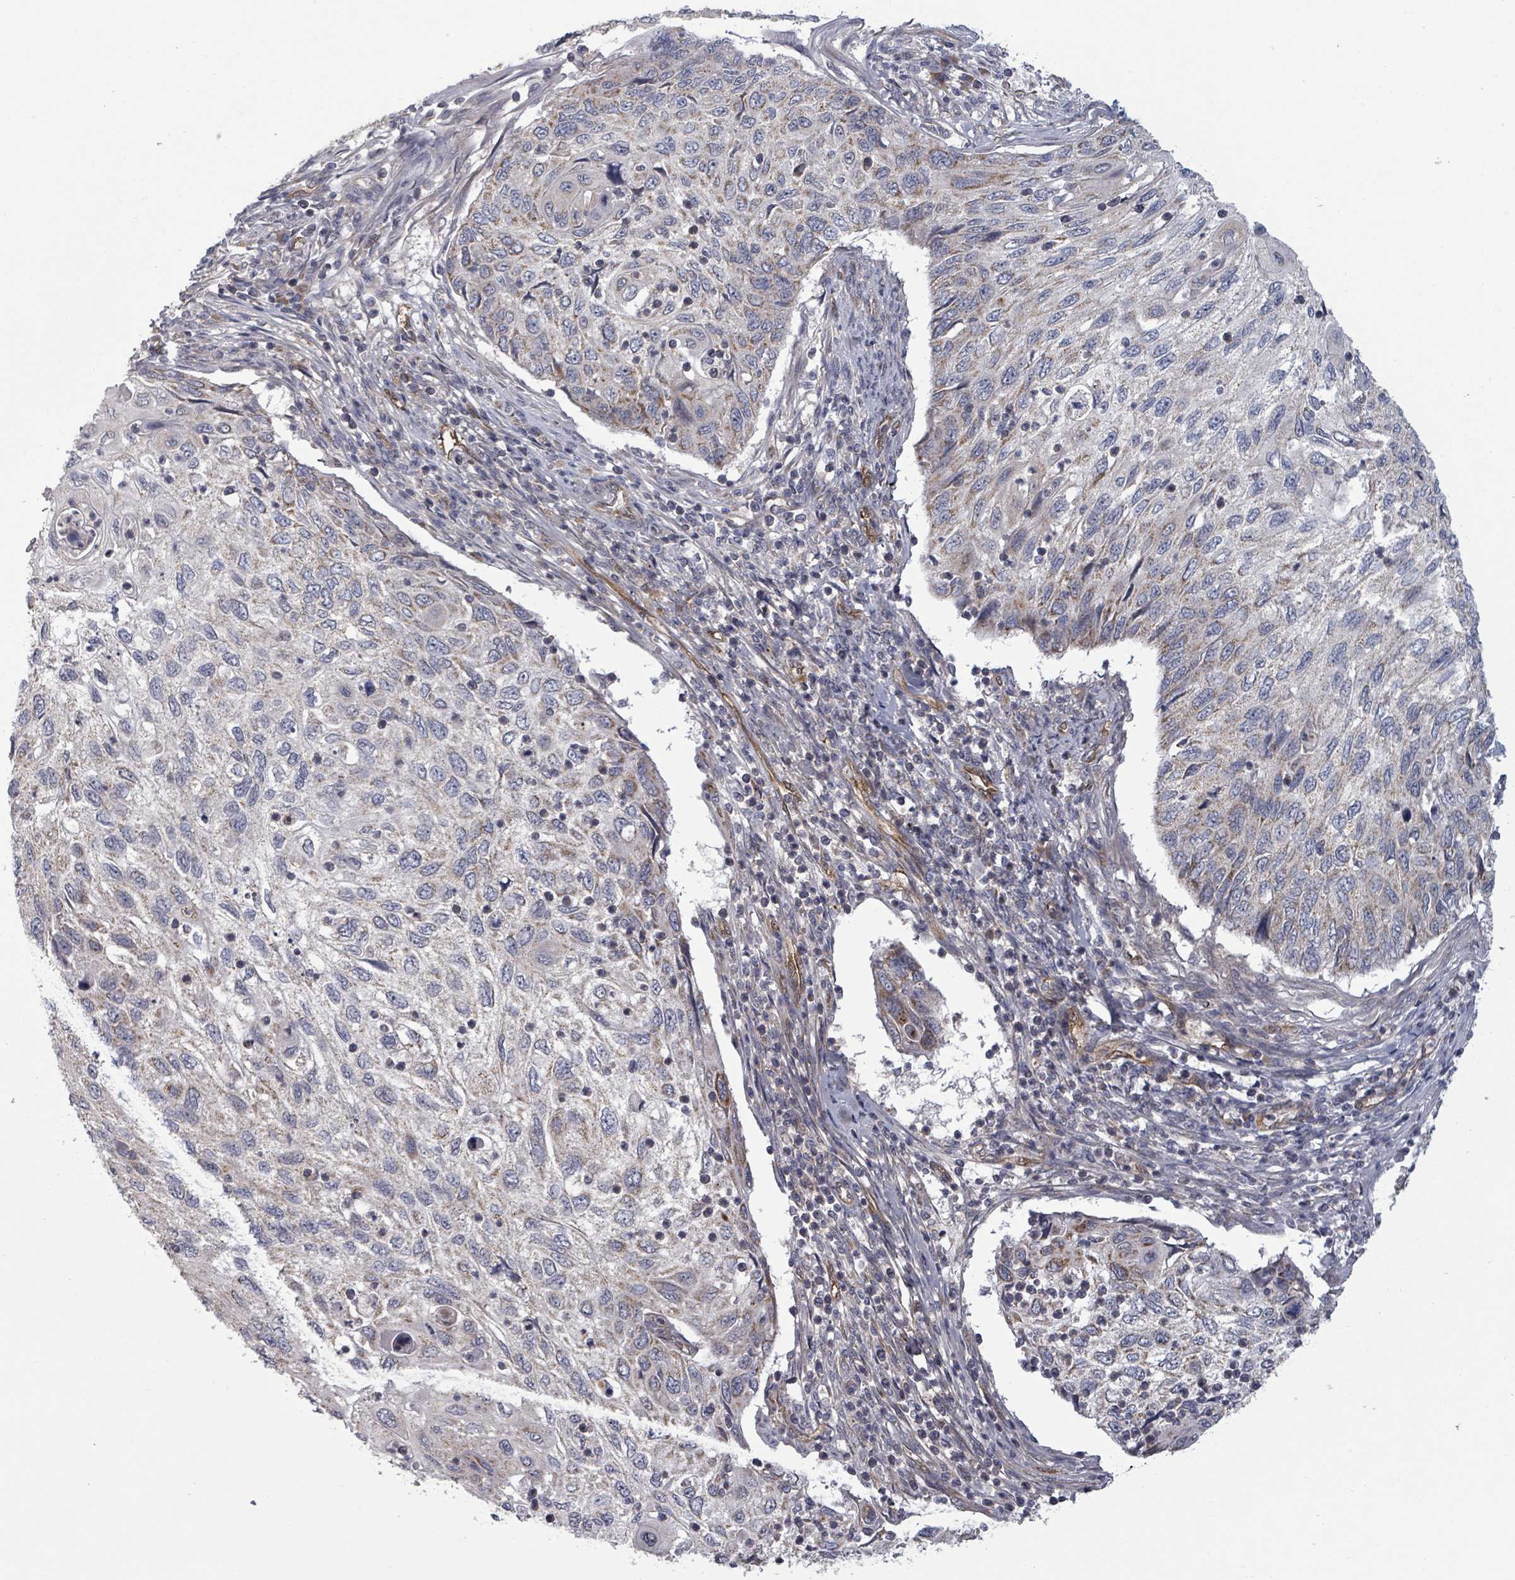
{"staining": {"intensity": "weak", "quantity": "25%-75%", "location": "cytoplasmic/membranous"}, "tissue": "cervical cancer", "cell_type": "Tumor cells", "image_type": "cancer", "snomed": [{"axis": "morphology", "description": "Squamous cell carcinoma, NOS"}, {"axis": "topography", "description": "Cervix"}], "caption": "Human cervical squamous cell carcinoma stained with a protein marker demonstrates weak staining in tumor cells.", "gene": "FKBP1A", "patient": {"sex": "female", "age": 70}}